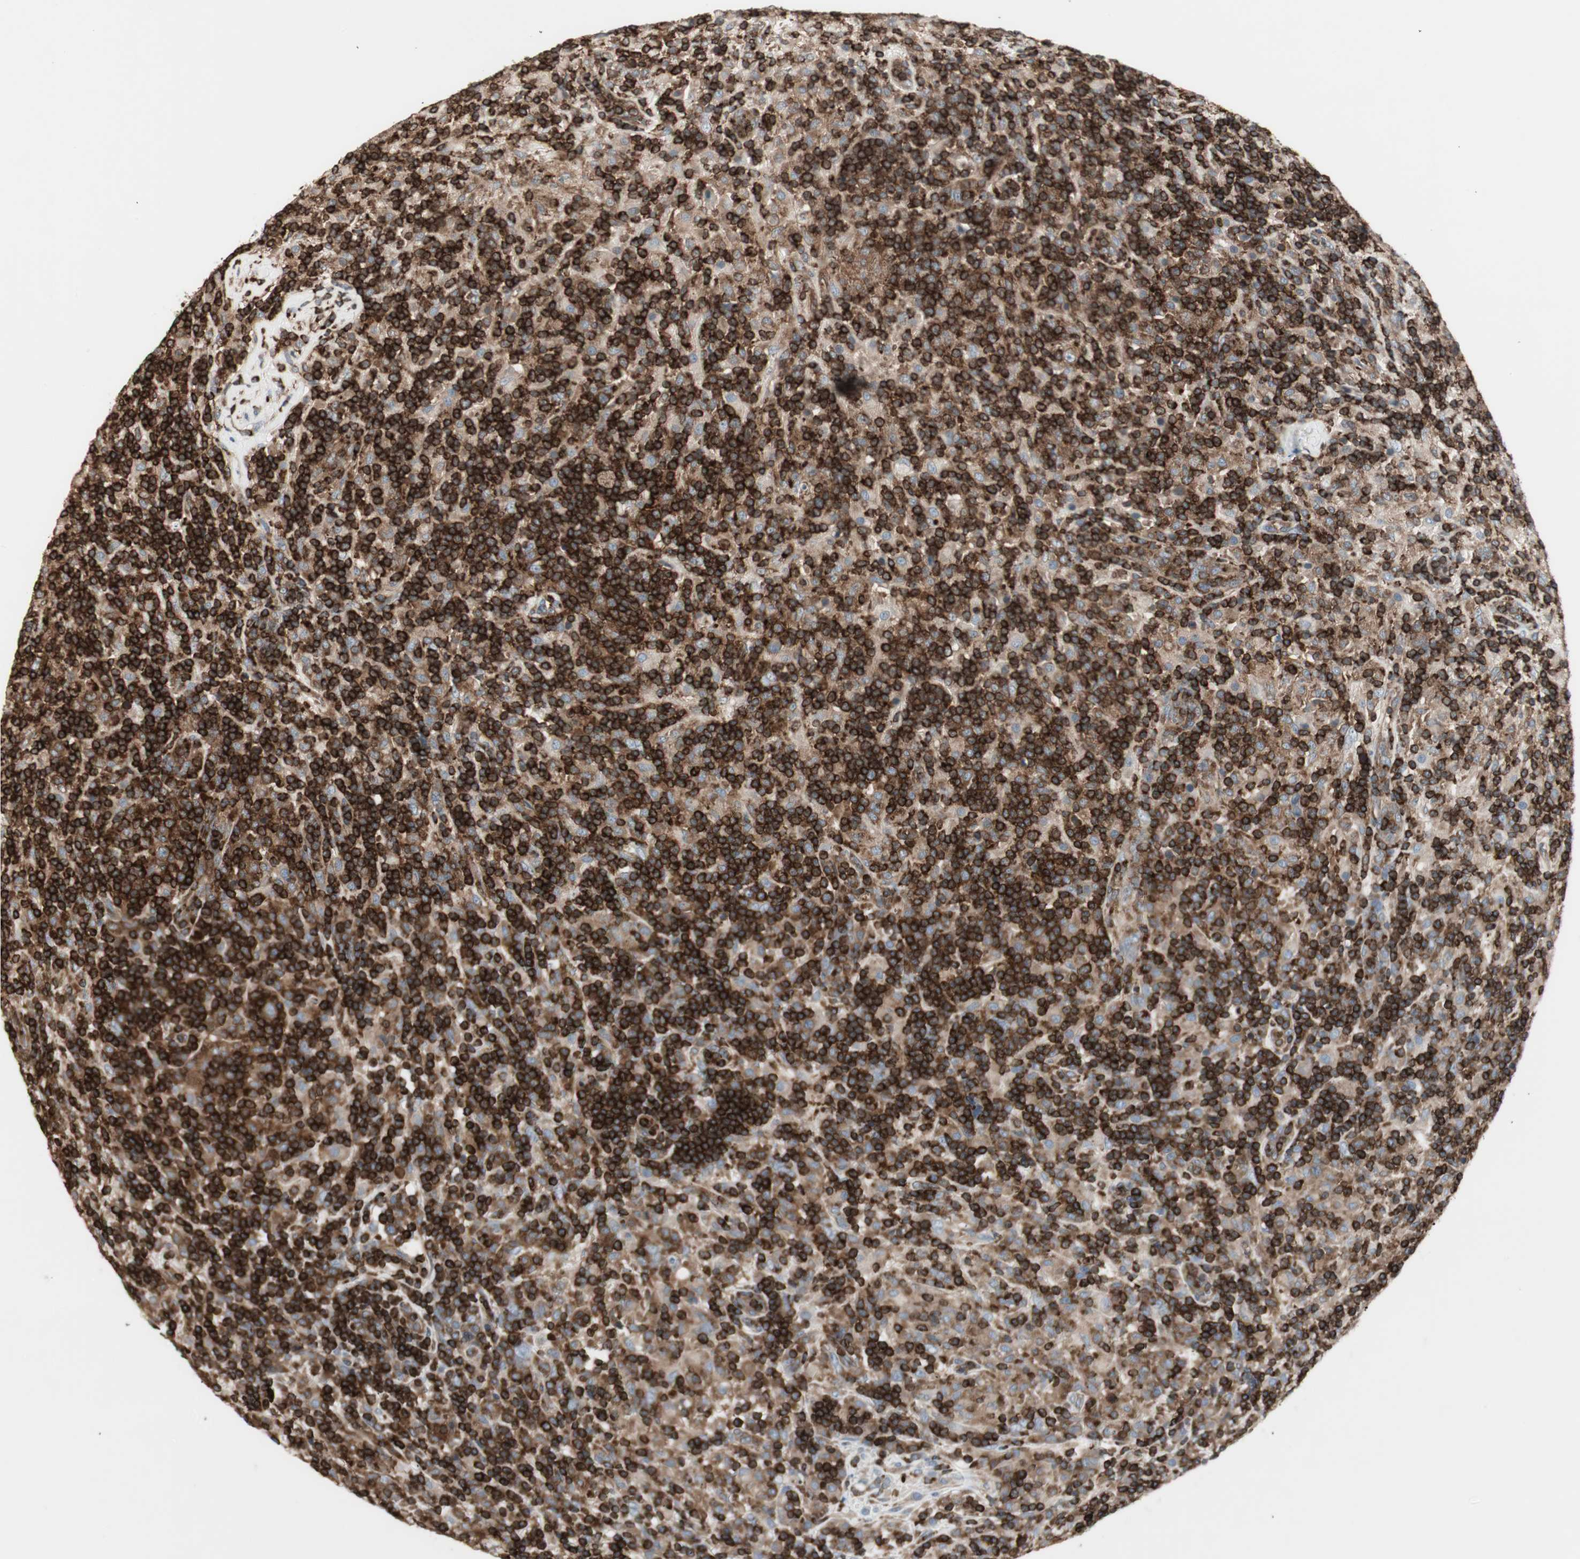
{"staining": {"intensity": "moderate", "quantity": "25%-75%", "location": "cytoplasmic/membranous"}, "tissue": "lymphoma", "cell_type": "Tumor cells", "image_type": "cancer", "snomed": [{"axis": "morphology", "description": "Hodgkin's disease, NOS"}, {"axis": "topography", "description": "Lymph node"}], "caption": "A high-resolution micrograph shows immunohistochemistry staining of Hodgkin's disease, which shows moderate cytoplasmic/membranous positivity in about 25%-75% of tumor cells. (Stains: DAB in brown, nuclei in blue, Microscopy: brightfield microscopy at high magnification).", "gene": "ARHGEF1", "patient": {"sex": "male", "age": 70}}